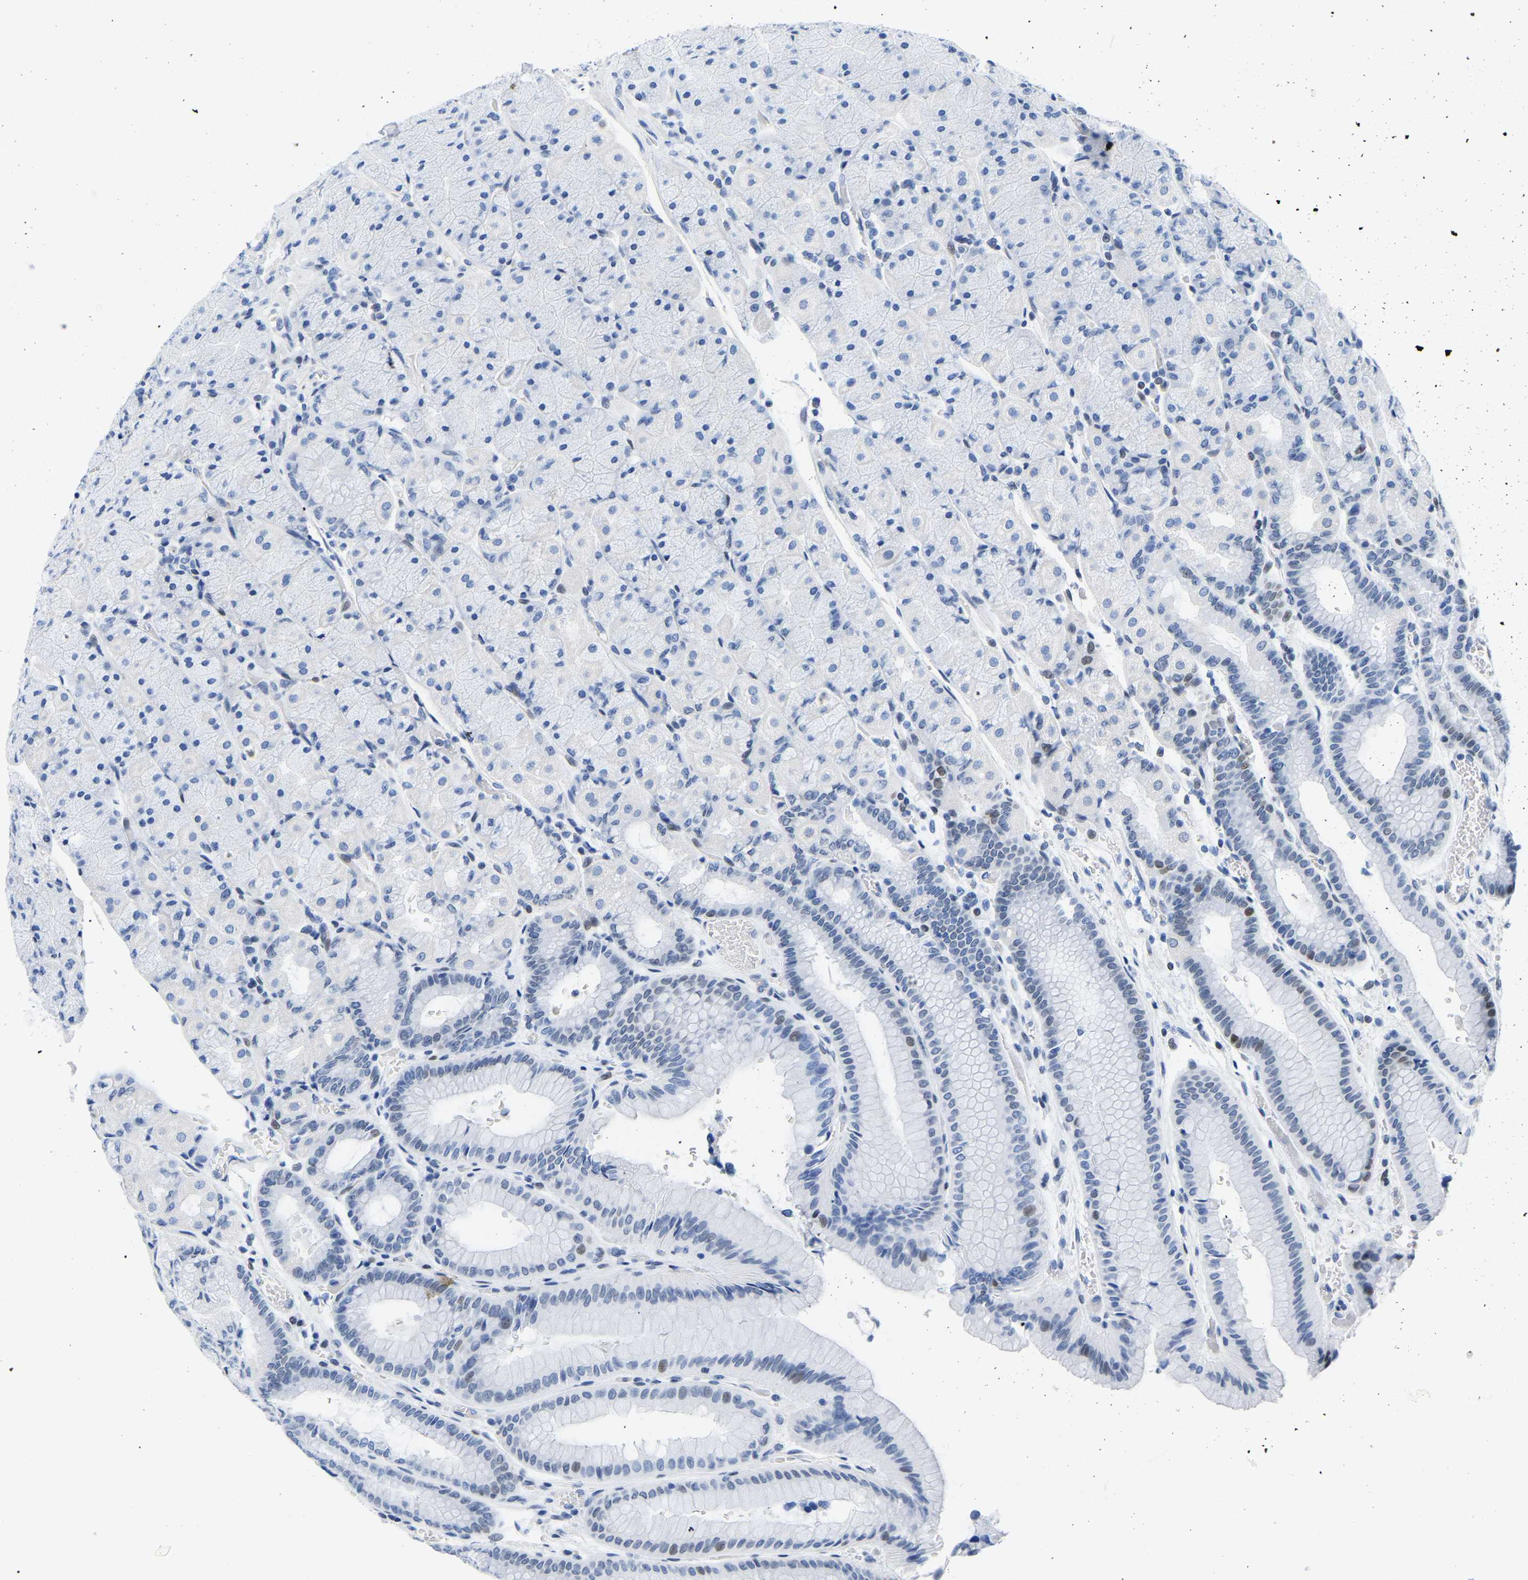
{"staining": {"intensity": "weak", "quantity": "<25%", "location": "nuclear"}, "tissue": "stomach", "cell_type": "Glandular cells", "image_type": "normal", "snomed": [{"axis": "morphology", "description": "Normal tissue, NOS"}, {"axis": "morphology", "description": "Carcinoid, malignant, NOS"}, {"axis": "topography", "description": "Stomach, upper"}], "caption": "The image displays no significant positivity in glandular cells of stomach. Brightfield microscopy of IHC stained with DAB (brown) and hematoxylin (blue), captured at high magnification.", "gene": "UPK3A", "patient": {"sex": "male", "age": 39}}